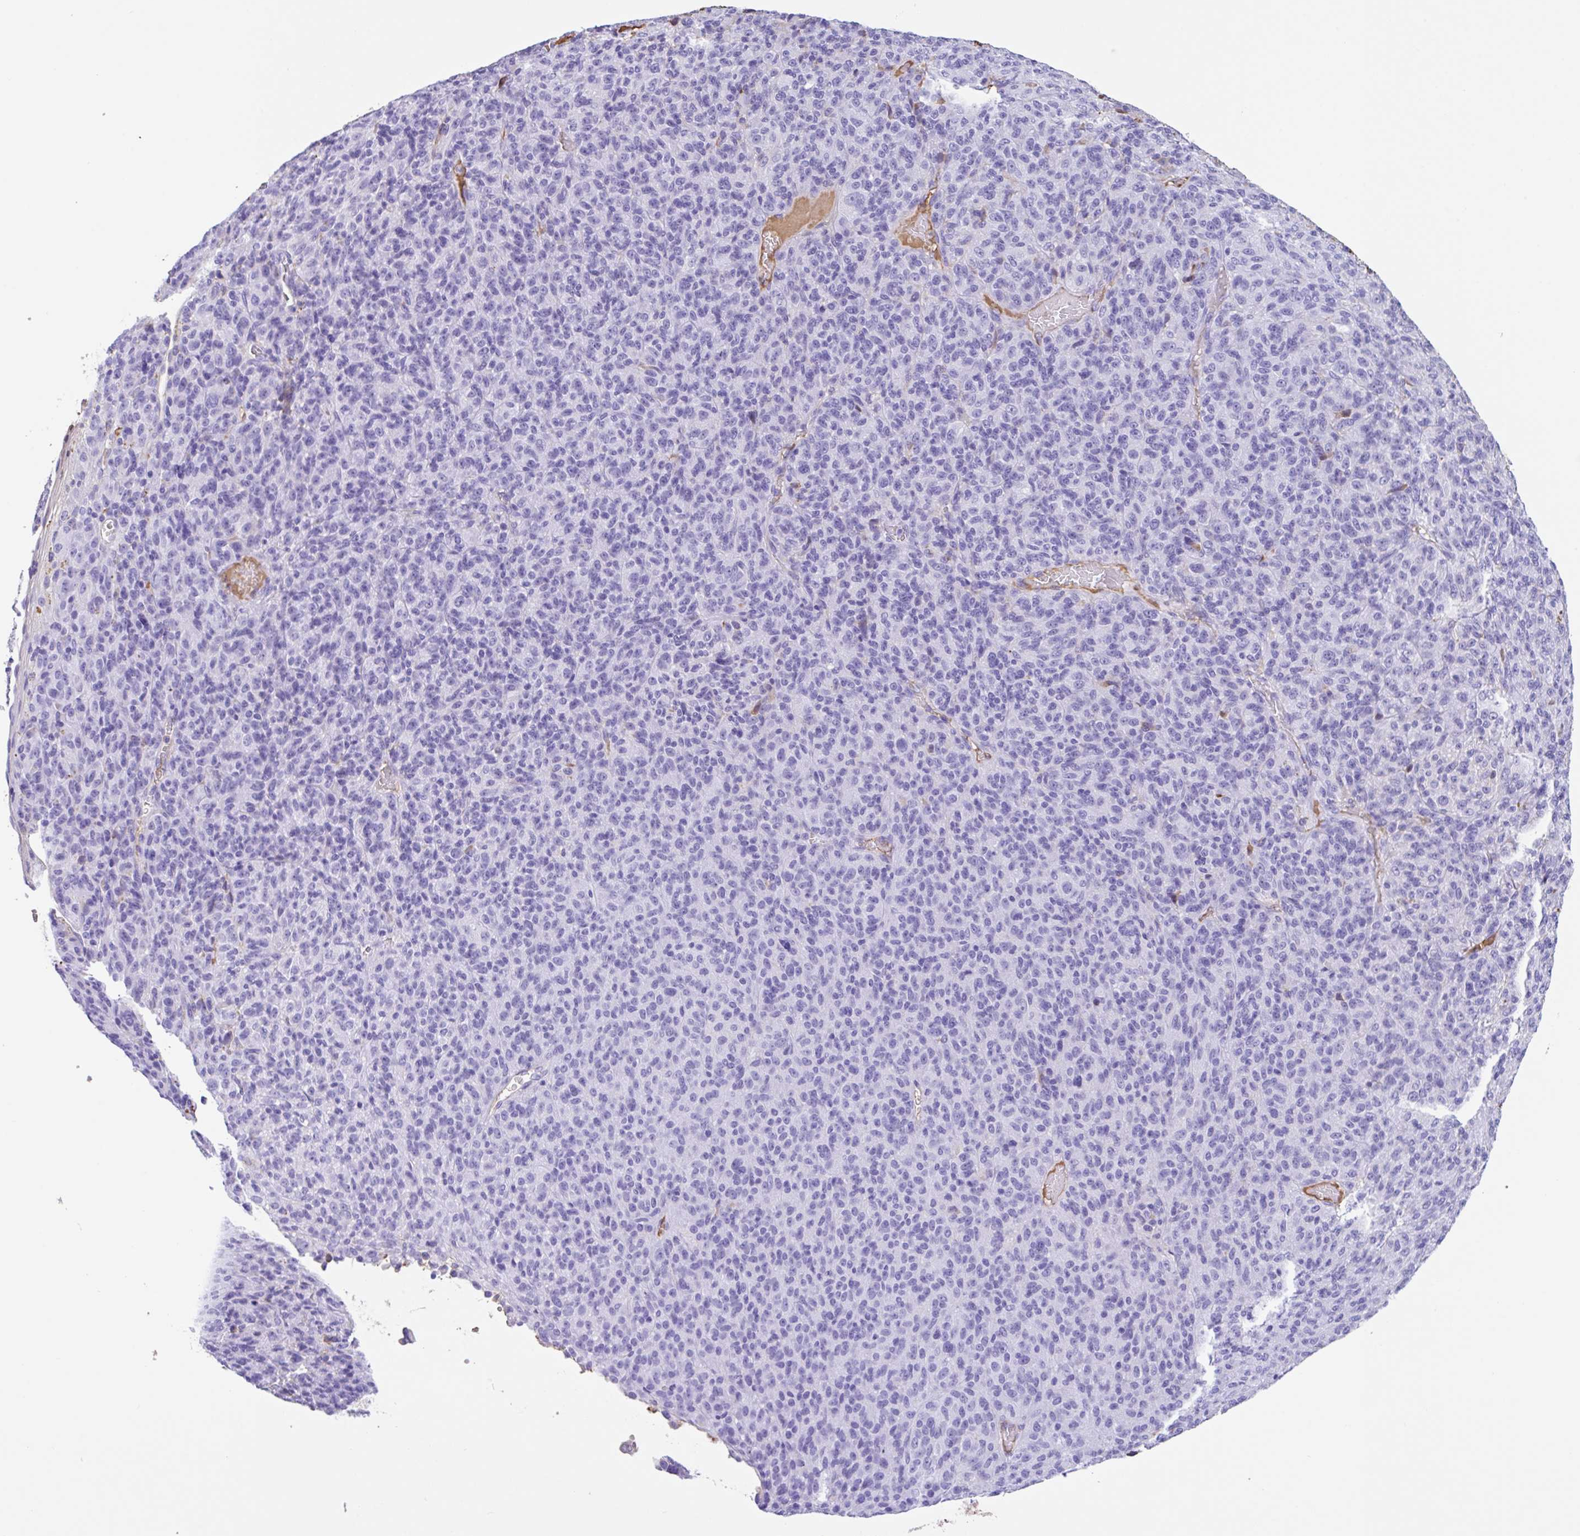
{"staining": {"intensity": "negative", "quantity": "none", "location": "none"}, "tissue": "melanoma", "cell_type": "Tumor cells", "image_type": "cancer", "snomed": [{"axis": "morphology", "description": "Malignant melanoma, Metastatic site"}, {"axis": "topography", "description": "Brain"}], "caption": "Tumor cells are negative for protein expression in human melanoma.", "gene": "HOXC12", "patient": {"sex": "female", "age": 56}}